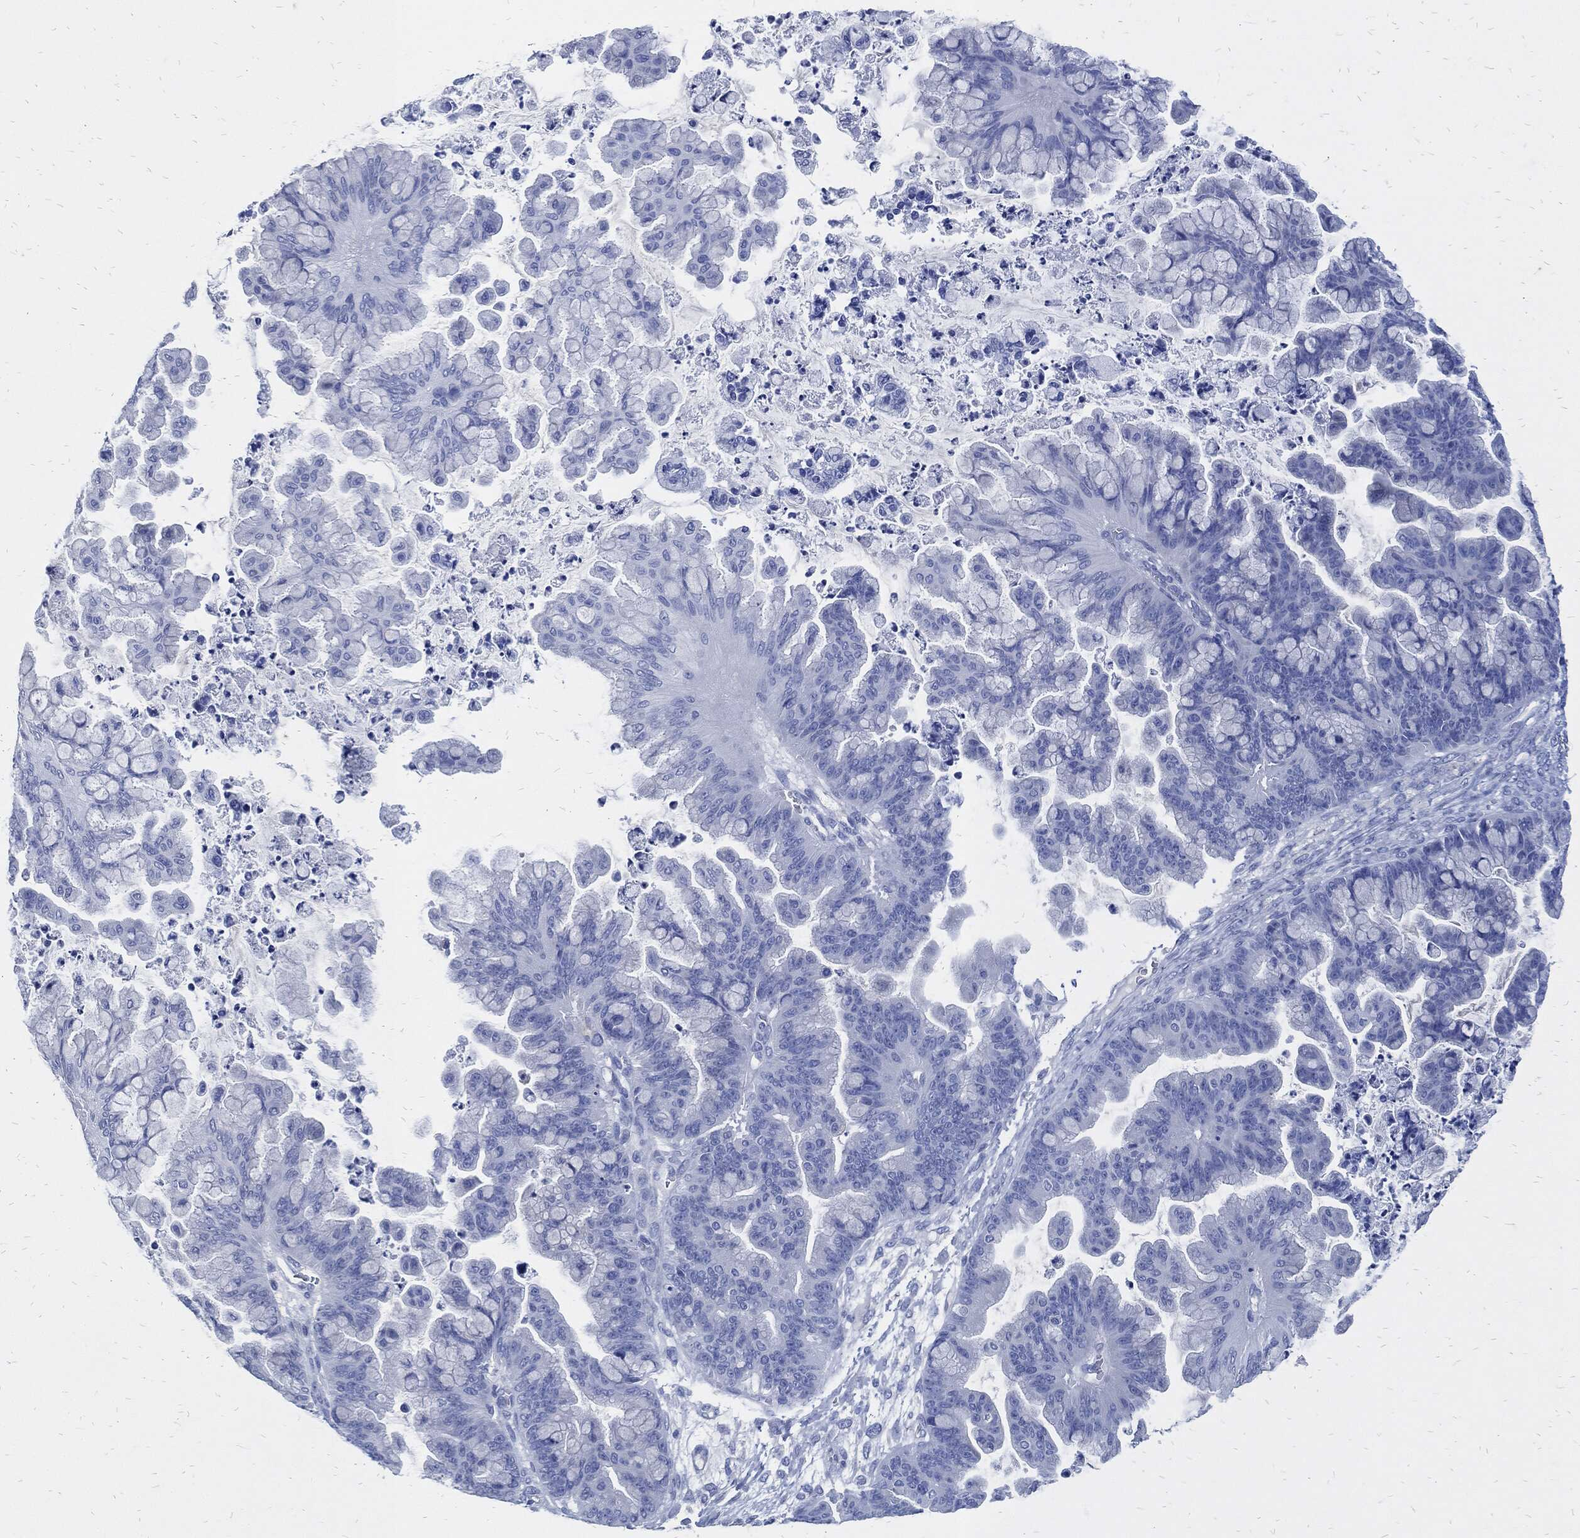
{"staining": {"intensity": "negative", "quantity": "none", "location": "none"}, "tissue": "ovarian cancer", "cell_type": "Tumor cells", "image_type": "cancer", "snomed": [{"axis": "morphology", "description": "Cystadenocarcinoma, mucinous, NOS"}, {"axis": "topography", "description": "Ovary"}], "caption": "Photomicrograph shows no significant protein expression in tumor cells of ovarian cancer (mucinous cystadenocarcinoma).", "gene": "FABP4", "patient": {"sex": "female", "age": 67}}